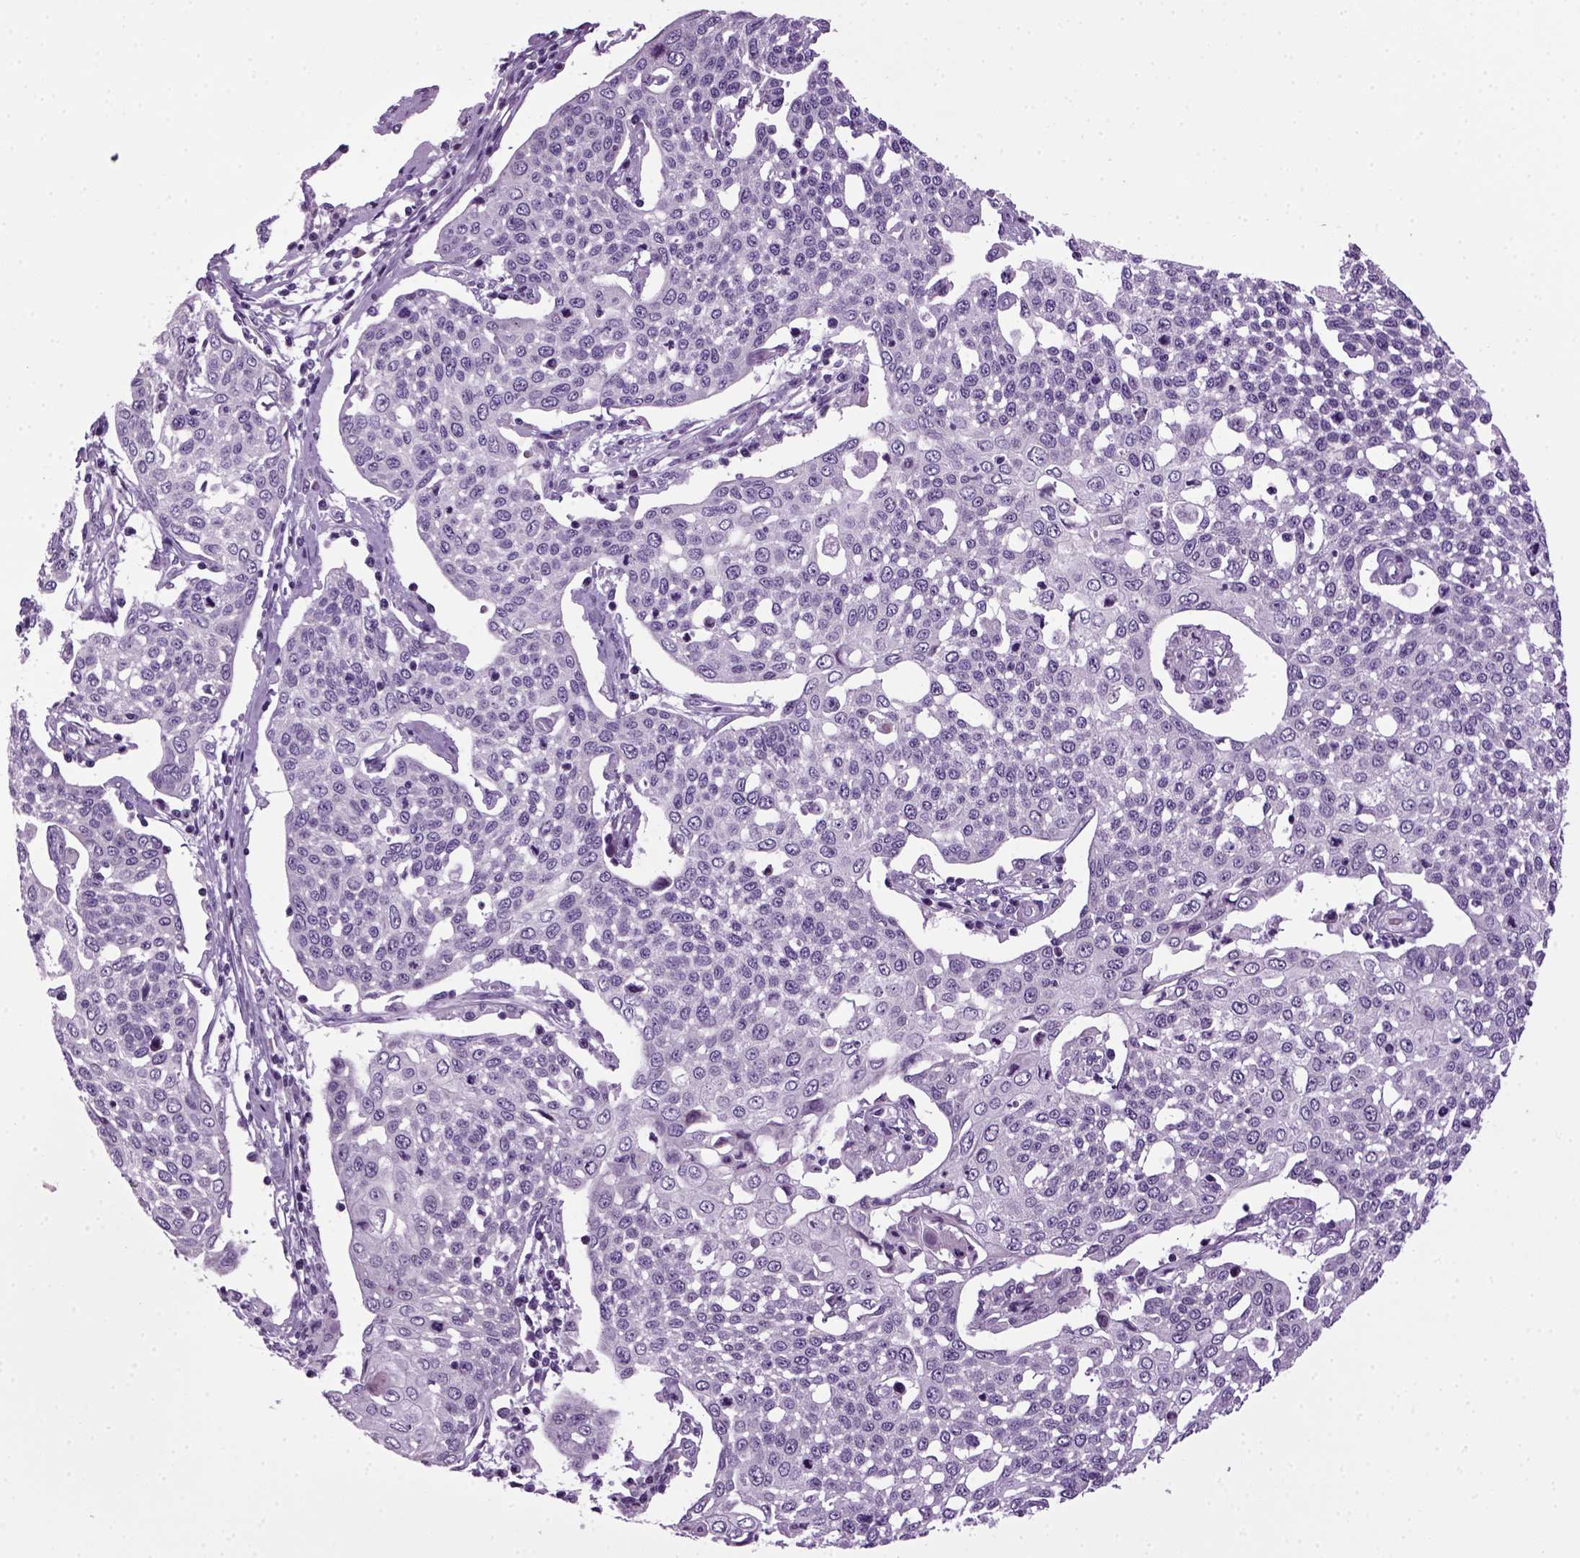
{"staining": {"intensity": "negative", "quantity": "none", "location": "none"}, "tissue": "cervical cancer", "cell_type": "Tumor cells", "image_type": "cancer", "snomed": [{"axis": "morphology", "description": "Squamous cell carcinoma, NOS"}, {"axis": "topography", "description": "Cervix"}], "caption": "This micrograph is of cervical cancer (squamous cell carcinoma) stained with immunohistochemistry to label a protein in brown with the nuclei are counter-stained blue. There is no expression in tumor cells.", "gene": "HMCN2", "patient": {"sex": "female", "age": 34}}